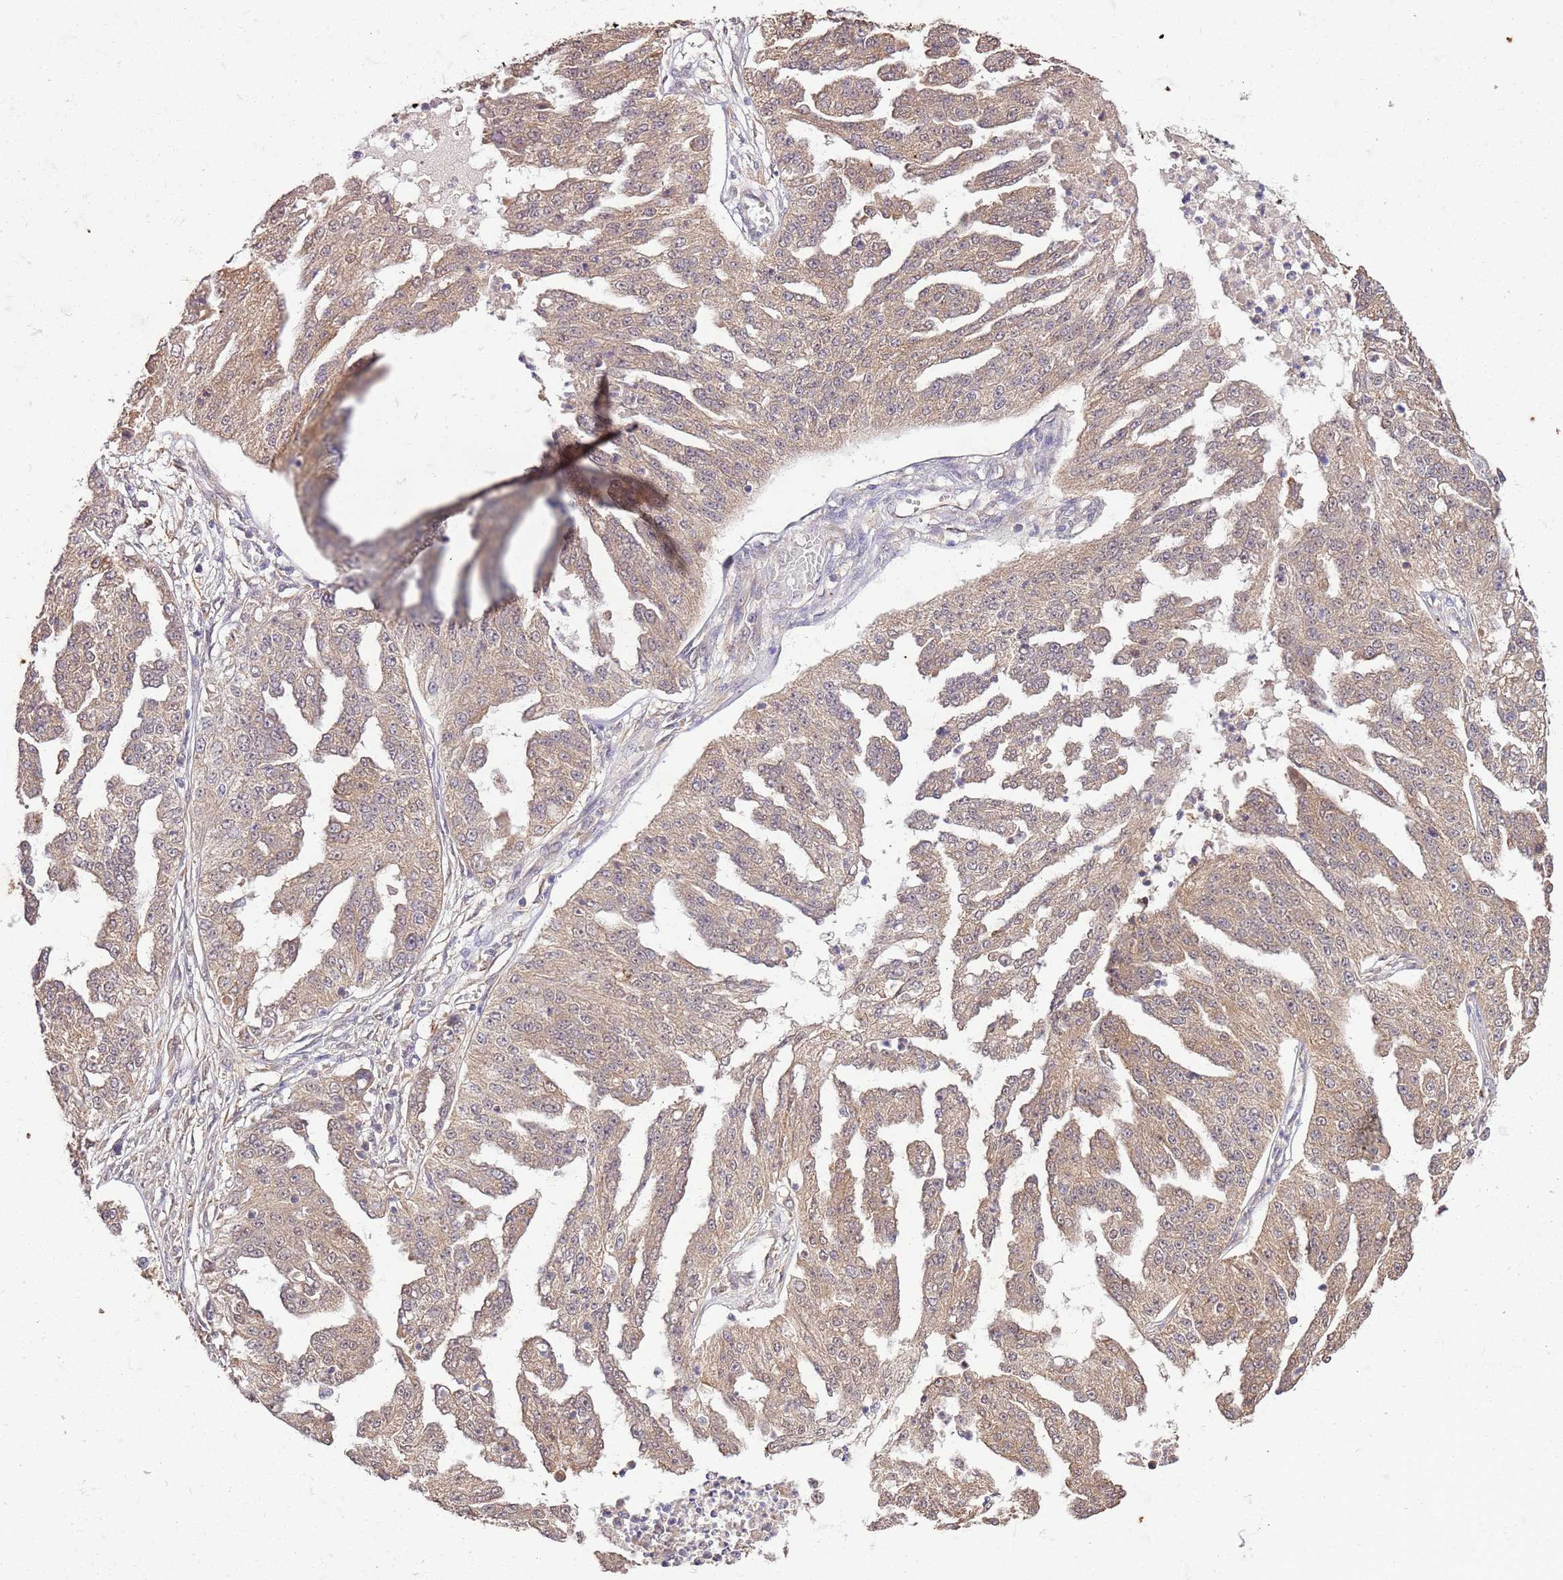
{"staining": {"intensity": "weak", "quantity": ">75%", "location": "cytoplasmic/membranous"}, "tissue": "ovarian cancer", "cell_type": "Tumor cells", "image_type": "cancer", "snomed": [{"axis": "morphology", "description": "Cystadenocarcinoma, serous, NOS"}, {"axis": "topography", "description": "Ovary"}], "caption": "The micrograph exhibits immunohistochemical staining of ovarian cancer (serous cystadenocarcinoma). There is weak cytoplasmic/membranous expression is present in about >75% of tumor cells. (Stains: DAB (3,3'-diaminobenzidine) in brown, nuclei in blue, Microscopy: brightfield microscopy at high magnification).", "gene": "UBE3A", "patient": {"sex": "female", "age": 58}}